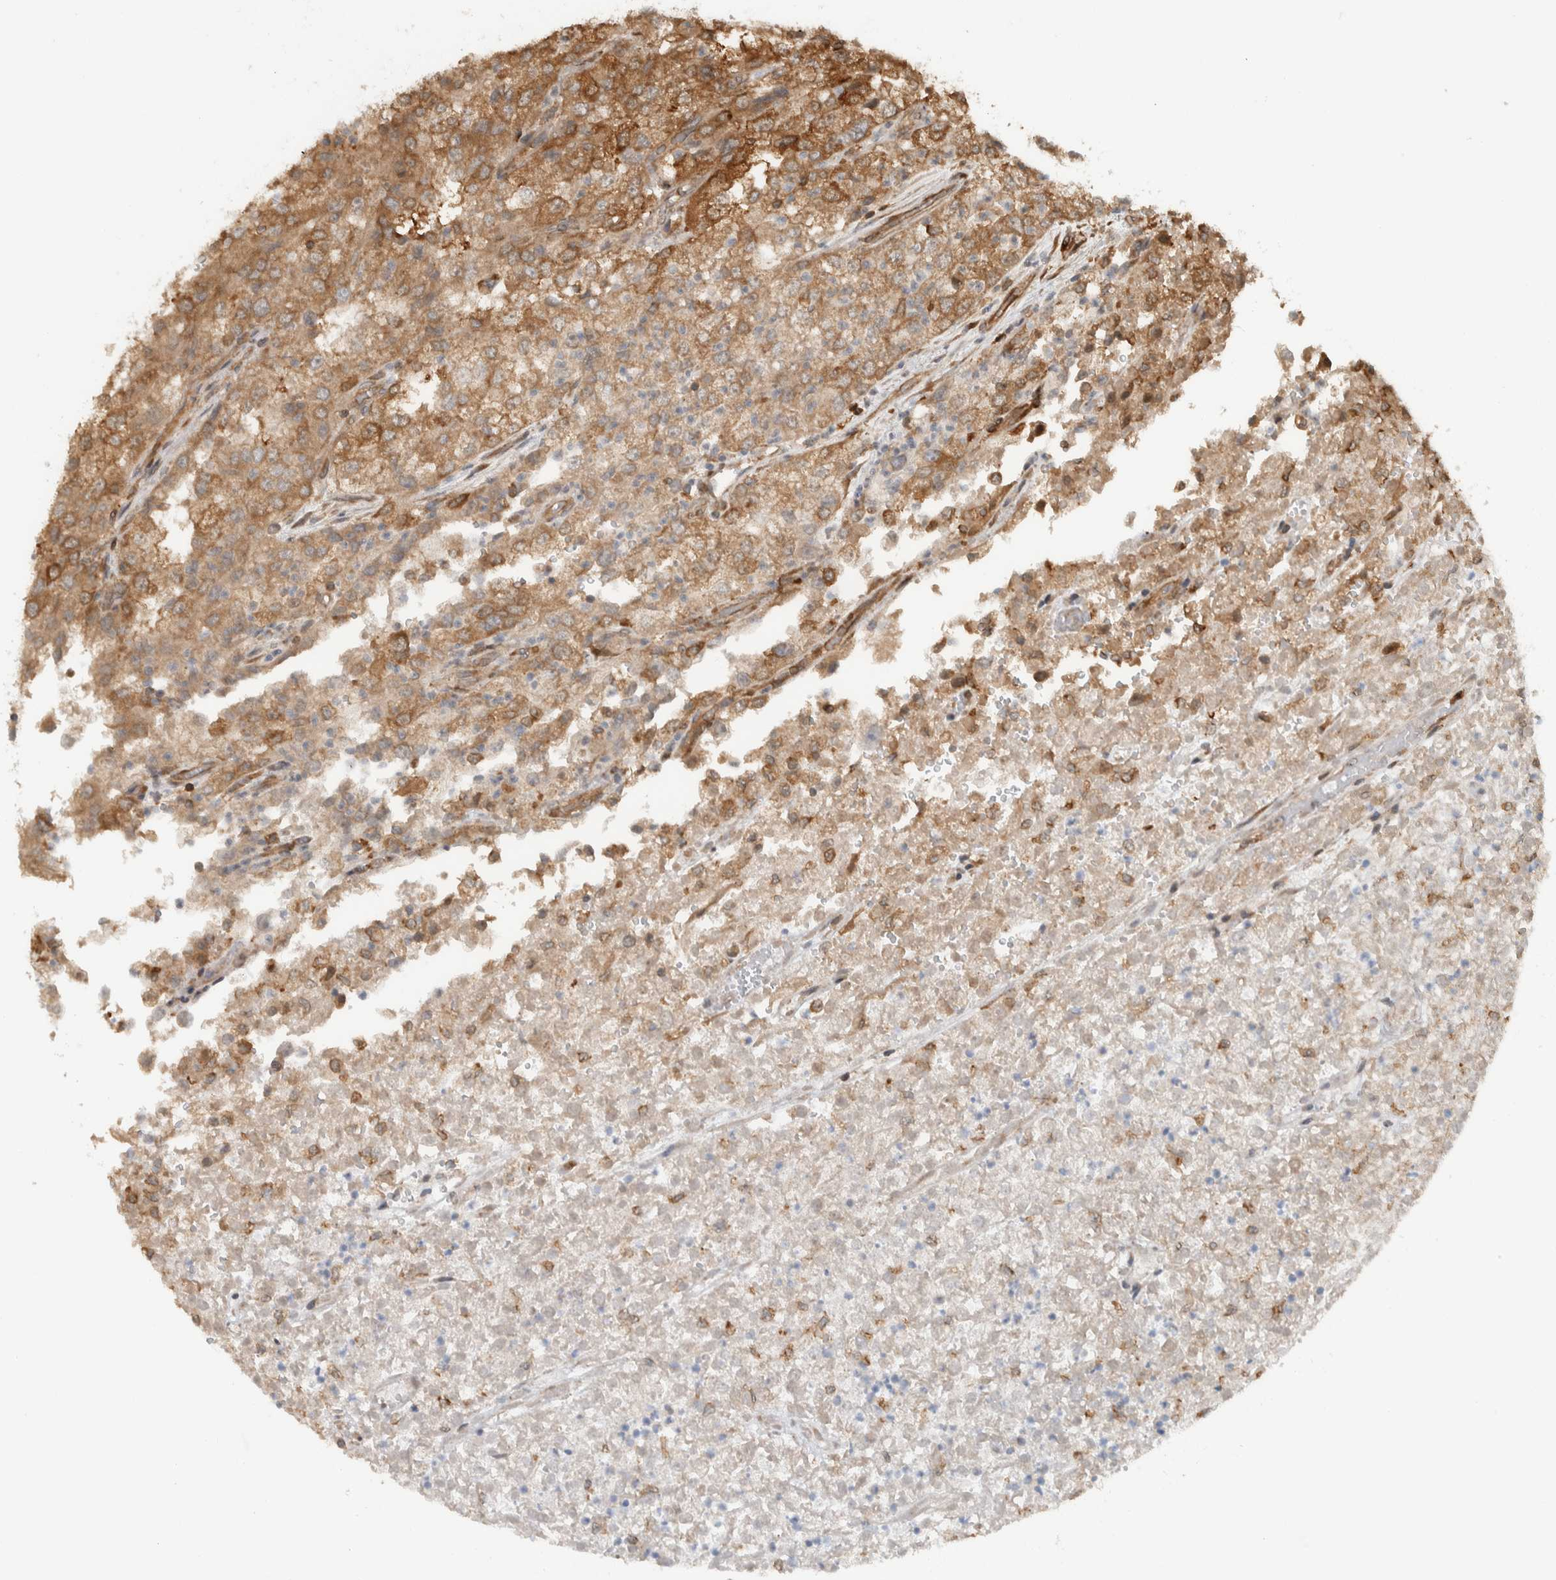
{"staining": {"intensity": "moderate", "quantity": ">75%", "location": "cytoplasmic/membranous"}, "tissue": "renal cancer", "cell_type": "Tumor cells", "image_type": "cancer", "snomed": [{"axis": "morphology", "description": "Adenocarcinoma, NOS"}, {"axis": "topography", "description": "Kidney"}], "caption": "A micrograph of adenocarcinoma (renal) stained for a protein shows moderate cytoplasmic/membranous brown staining in tumor cells.", "gene": "CNTROB", "patient": {"sex": "female", "age": 54}}